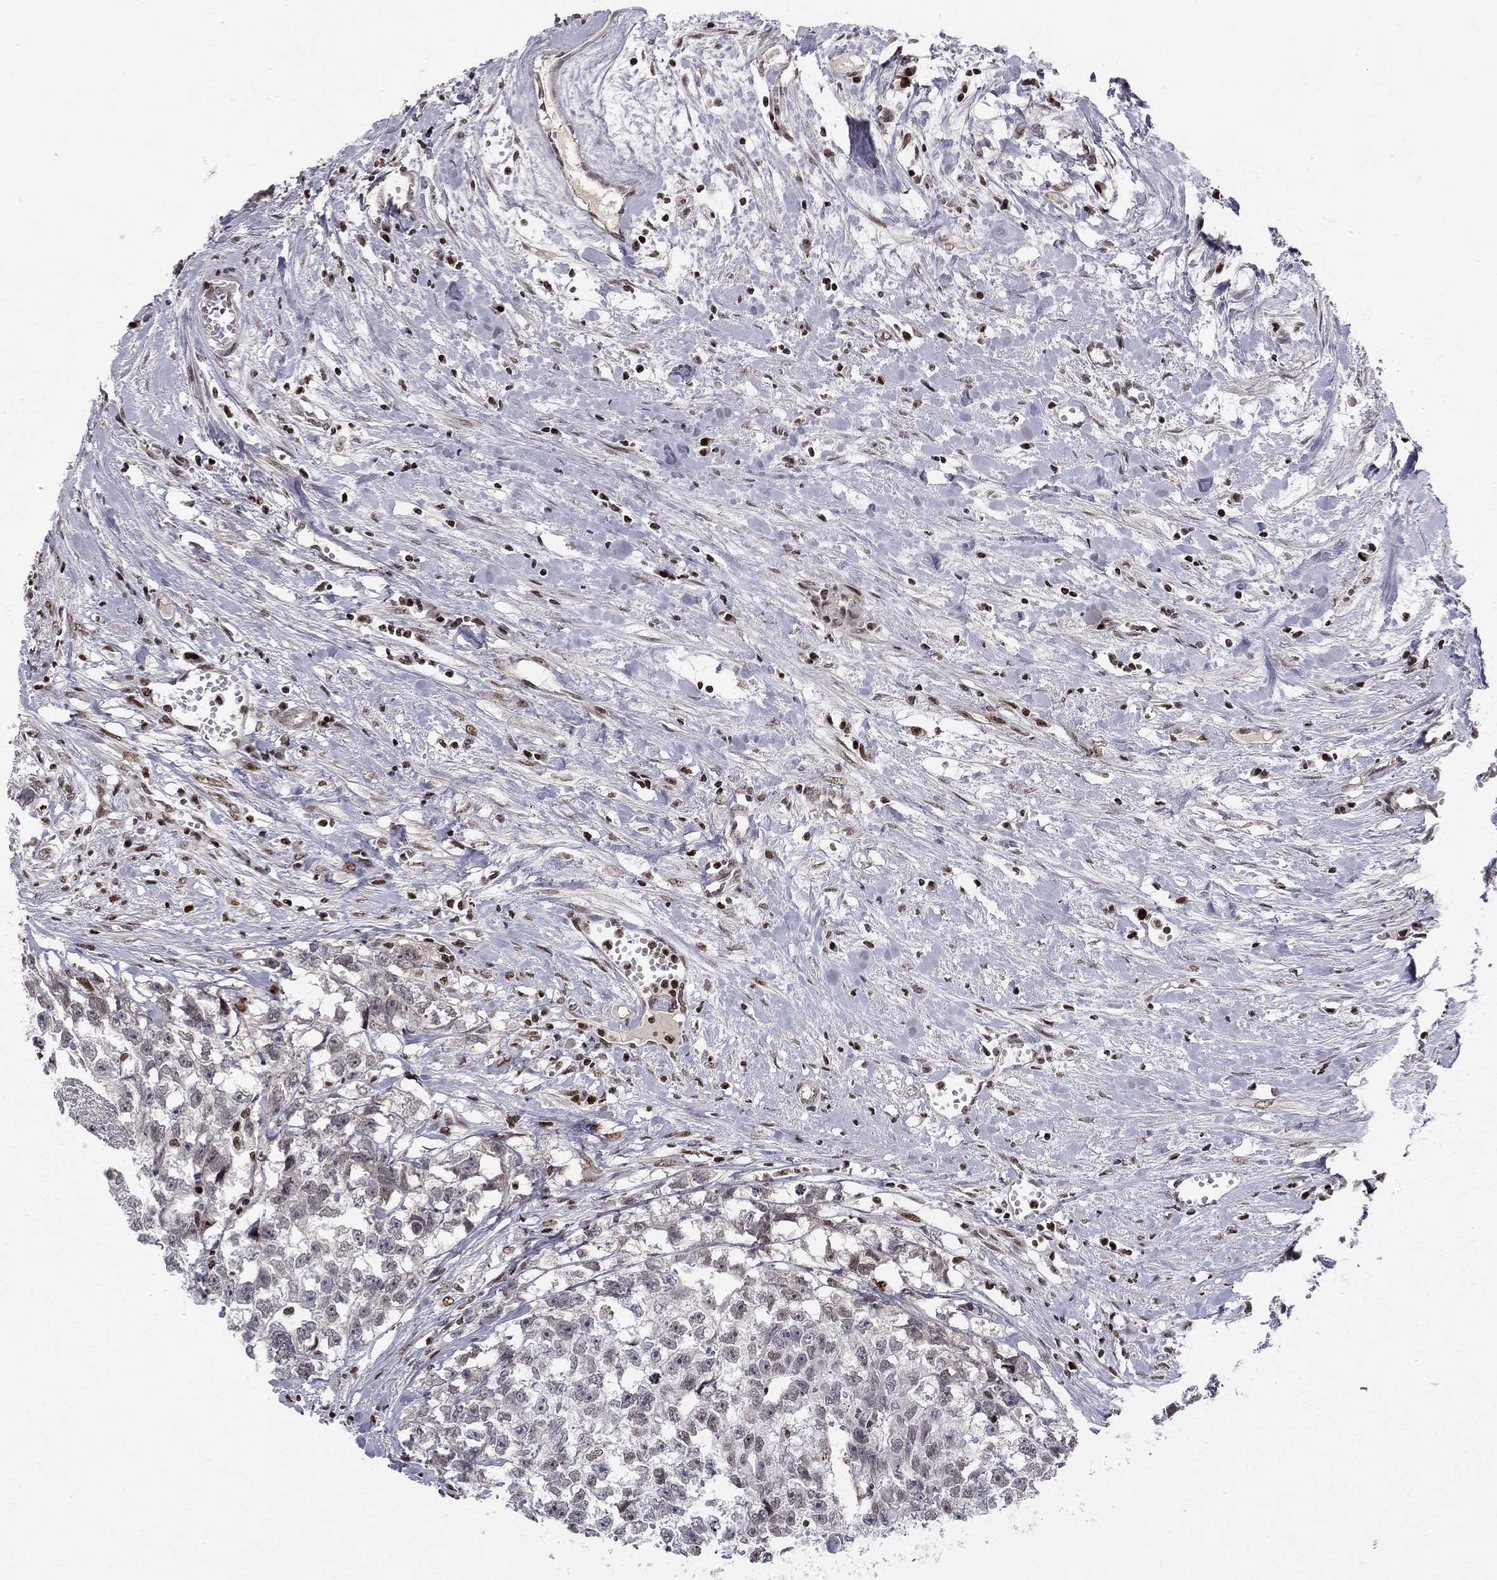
{"staining": {"intensity": "negative", "quantity": "none", "location": "none"}, "tissue": "testis cancer", "cell_type": "Tumor cells", "image_type": "cancer", "snomed": [{"axis": "morphology", "description": "Carcinoma, Embryonal, NOS"}, {"axis": "morphology", "description": "Teratoma, malignant, NOS"}, {"axis": "topography", "description": "Testis"}], "caption": "This is a photomicrograph of immunohistochemistry staining of testis malignant teratoma, which shows no positivity in tumor cells.", "gene": "RNASEH2C", "patient": {"sex": "male", "age": 44}}